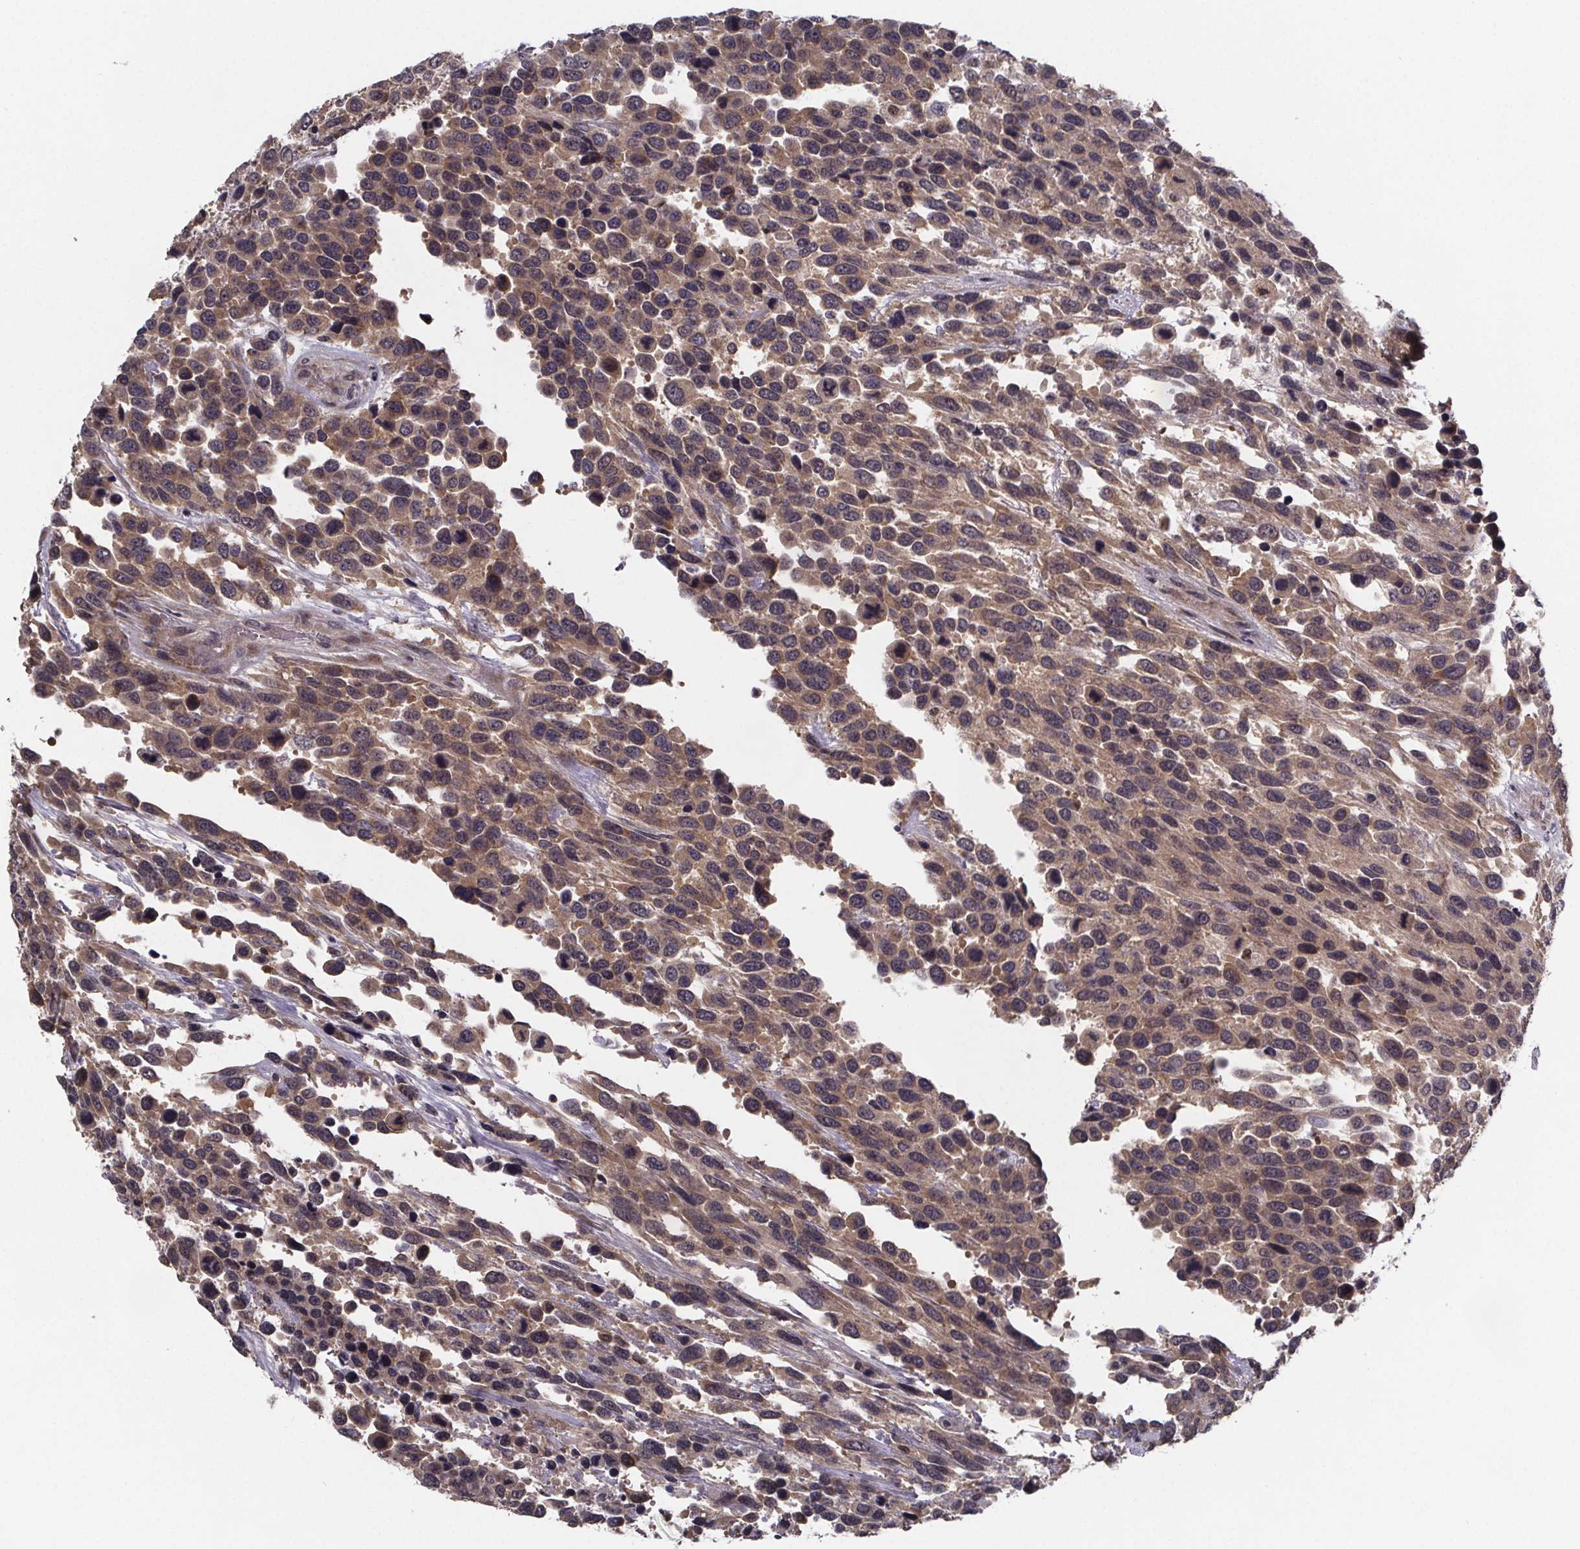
{"staining": {"intensity": "weak", "quantity": ">75%", "location": "cytoplasmic/membranous"}, "tissue": "urothelial cancer", "cell_type": "Tumor cells", "image_type": "cancer", "snomed": [{"axis": "morphology", "description": "Urothelial carcinoma, High grade"}, {"axis": "topography", "description": "Urinary bladder"}], "caption": "Immunohistochemical staining of human high-grade urothelial carcinoma displays low levels of weak cytoplasmic/membranous expression in about >75% of tumor cells. (DAB (3,3'-diaminobenzidine) = brown stain, brightfield microscopy at high magnification).", "gene": "FN3KRP", "patient": {"sex": "female", "age": 70}}